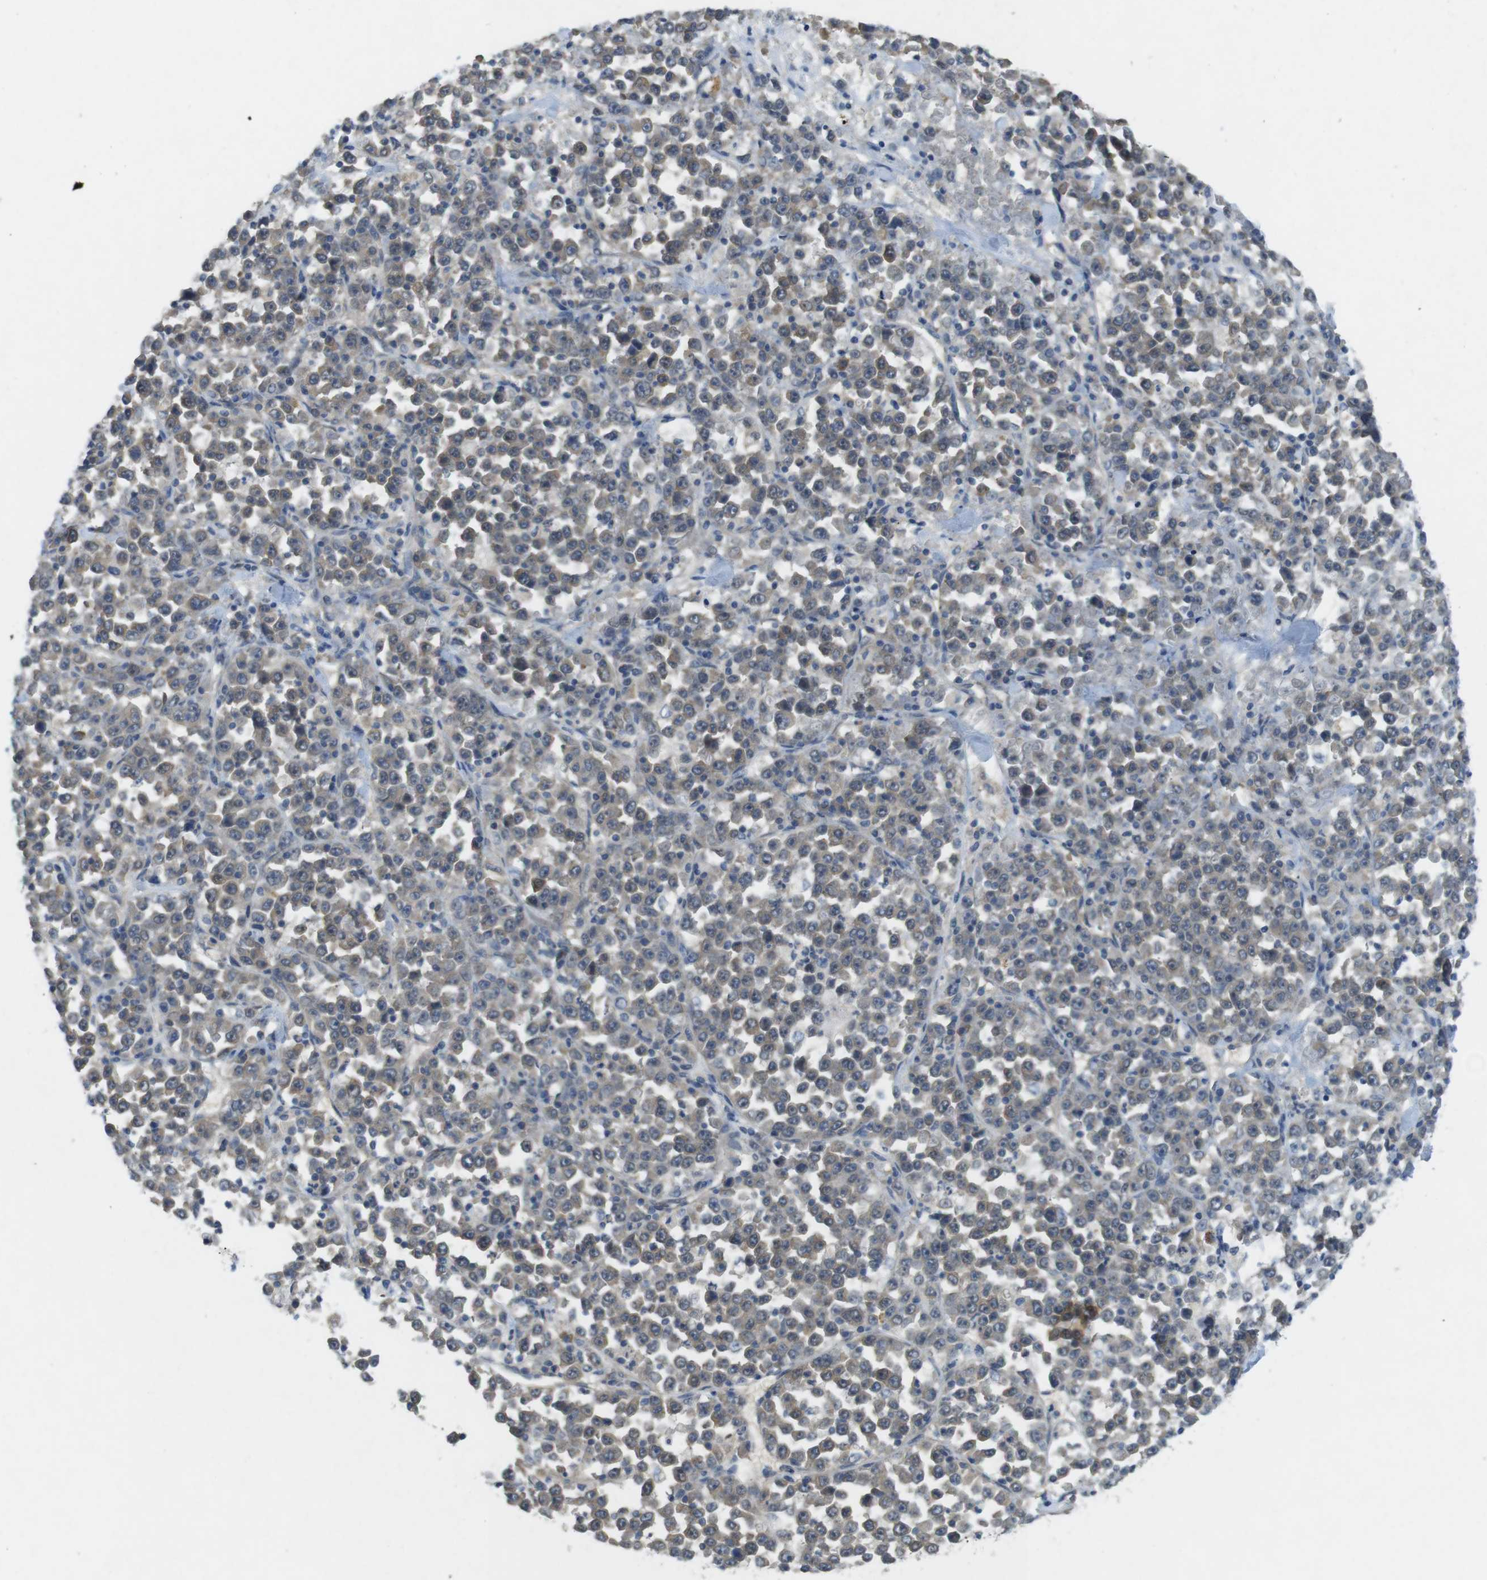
{"staining": {"intensity": "weak", "quantity": ">75%", "location": "cytoplasmic/membranous"}, "tissue": "stomach cancer", "cell_type": "Tumor cells", "image_type": "cancer", "snomed": [{"axis": "morphology", "description": "Normal tissue, NOS"}, {"axis": "morphology", "description": "Adenocarcinoma, NOS"}, {"axis": "topography", "description": "Stomach, upper"}, {"axis": "topography", "description": "Stomach"}], "caption": "Stomach cancer stained for a protein (brown) displays weak cytoplasmic/membranous positive staining in approximately >75% of tumor cells.", "gene": "SUGT1", "patient": {"sex": "male", "age": 59}}